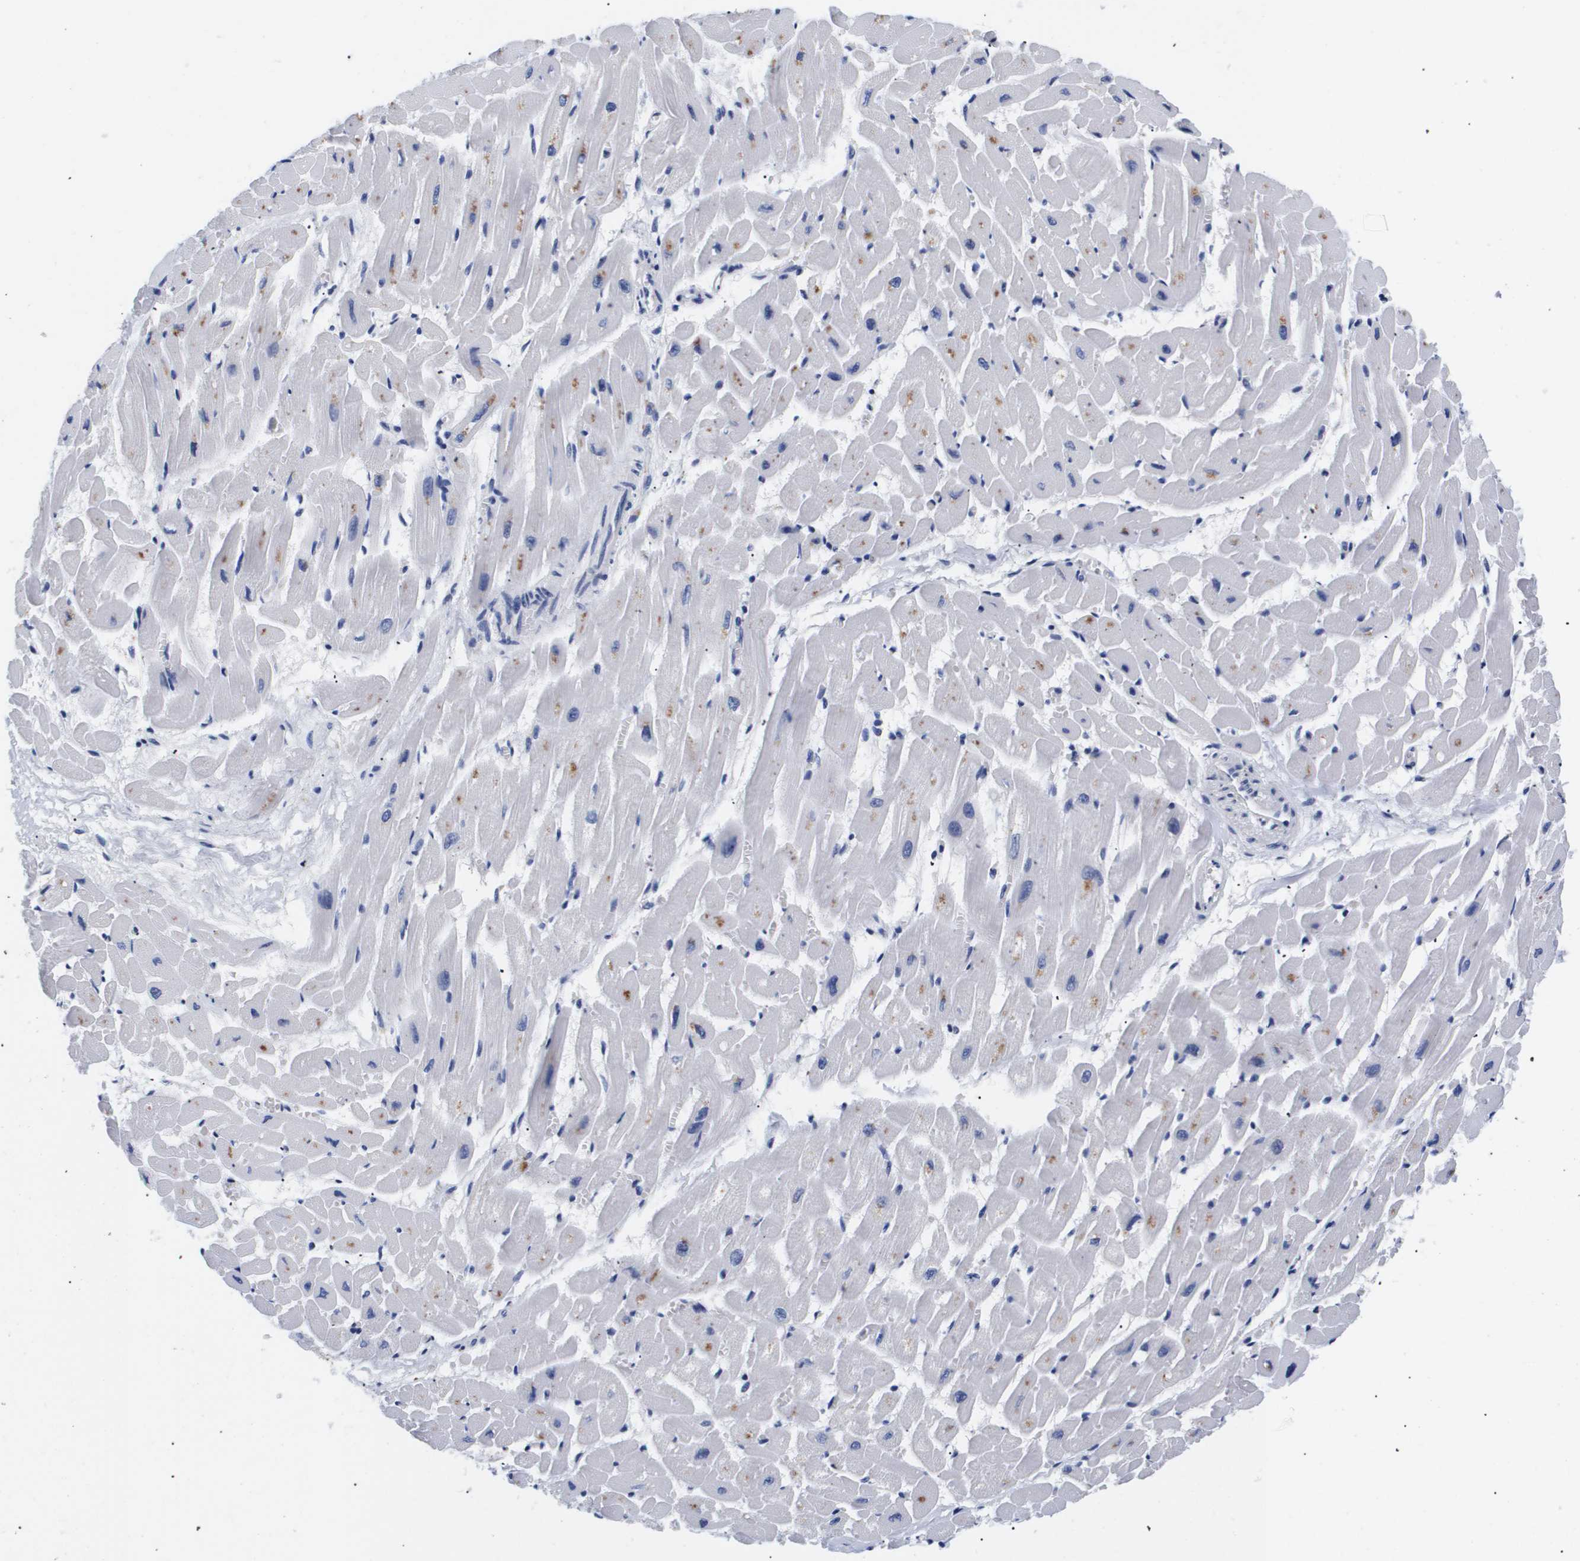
{"staining": {"intensity": "moderate", "quantity": "25%-75%", "location": "cytoplasmic/membranous"}, "tissue": "heart muscle", "cell_type": "Cardiomyocytes", "image_type": "normal", "snomed": [{"axis": "morphology", "description": "Normal tissue, NOS"}, {"axis": "topography", "description": "Heart"}], "caption": "This histopathology image demonstrates immunohistochemistry (IHC) staining of normal human heart muscle, with medium moderate cytoplasmic/membranous positivity in about 25%-75% of cardiomyocytes.", "gene": "ATP6V0A4", "patient": {"sex": "male", "age": 45}}